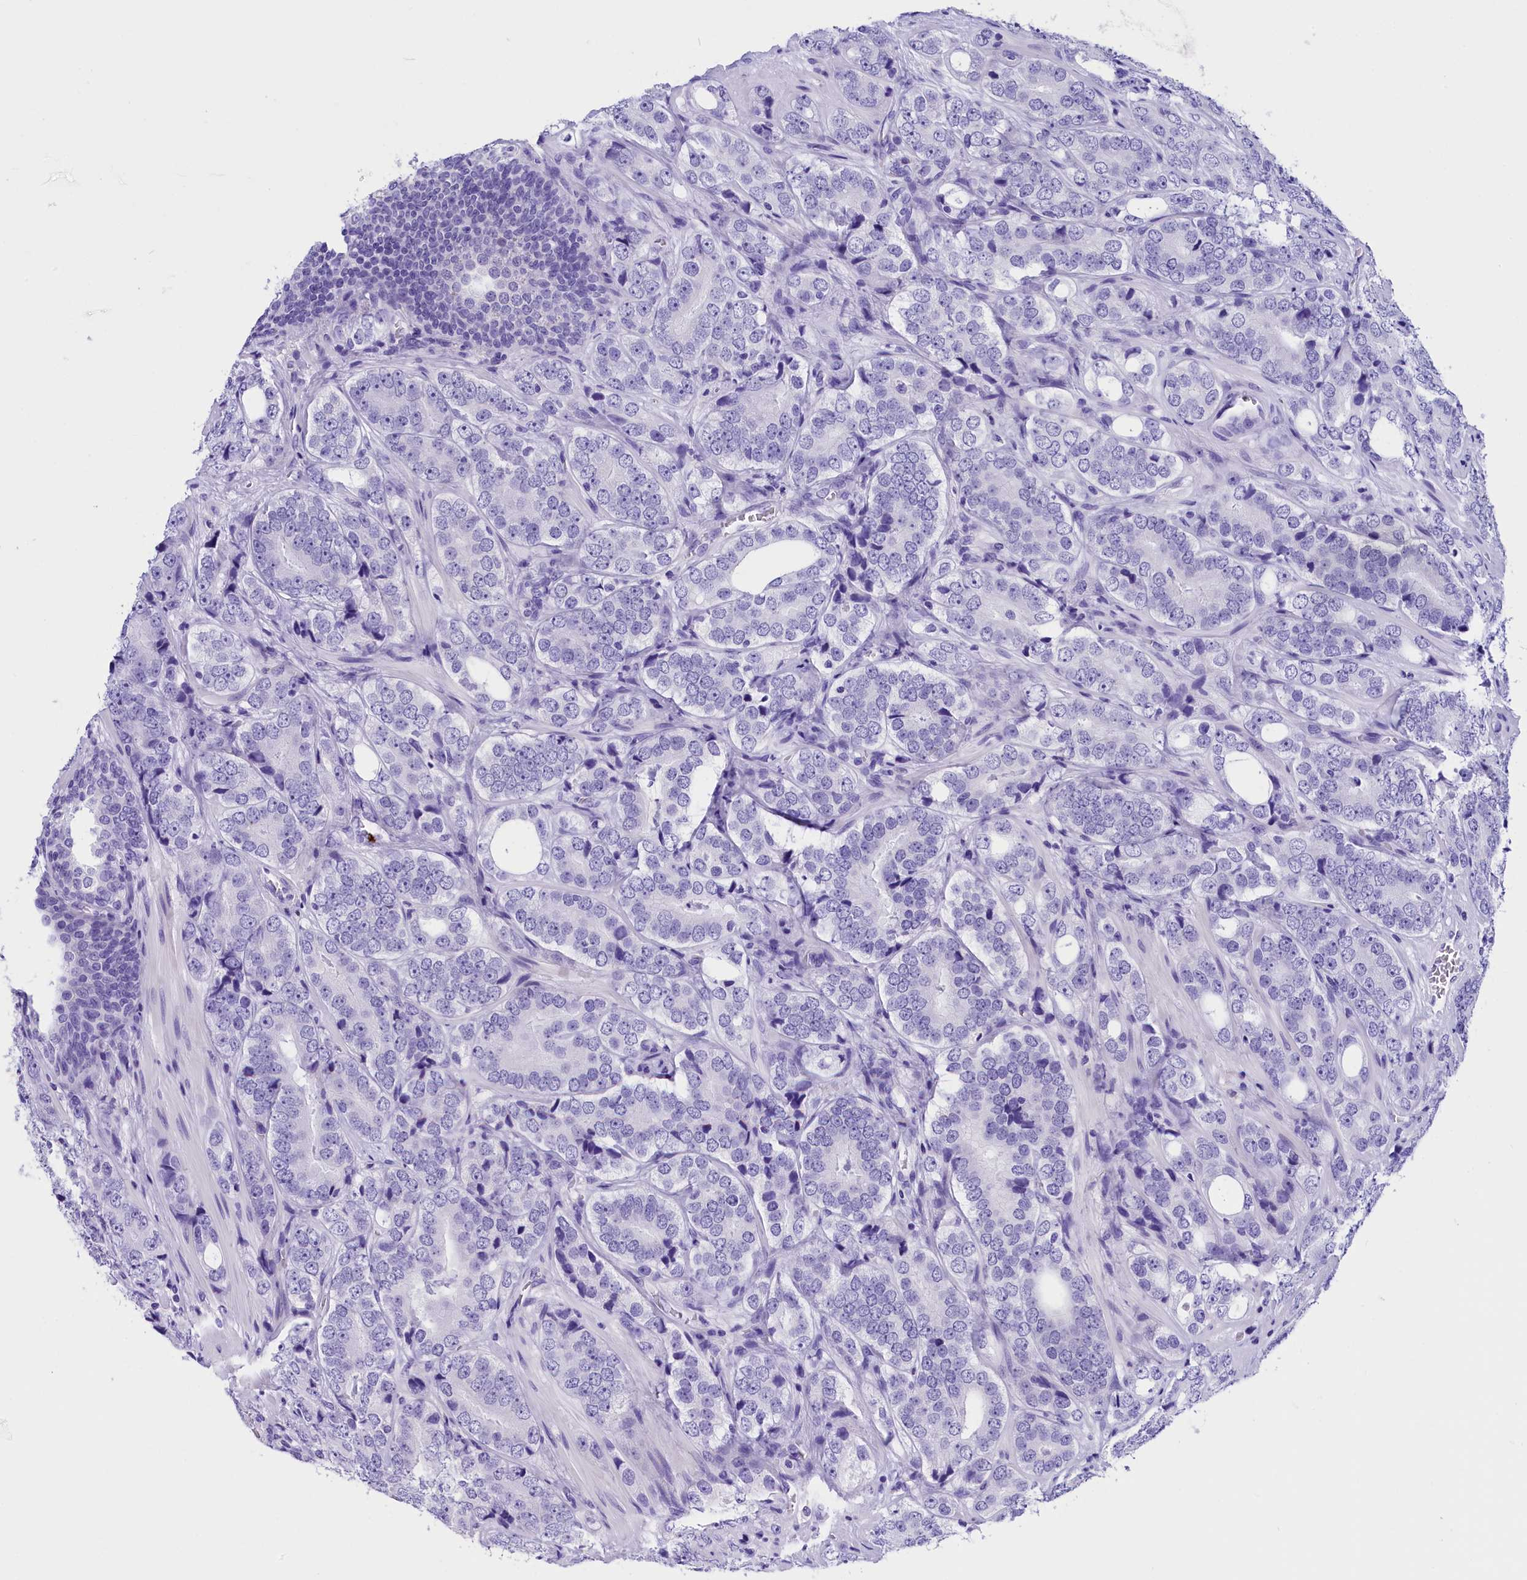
{"staining": {"intensity": "negative", "quantity": "none", "location": "none"}, "tissue": "prostate cancer", "cell_type": "Tumor cells", "image_type": "cancer", "snomed": [{"axis": "morphology", "description": "Adenocarcinoma, High grade"}, {"axis": "topography", "description": "Prostate"}], "caption": "A micrograph of human prostate adenocarcinoma (high-grade) is negative for staining in tumor cells.", "gene": "CLC", "patient": {"sex": "male", "age": 56}}